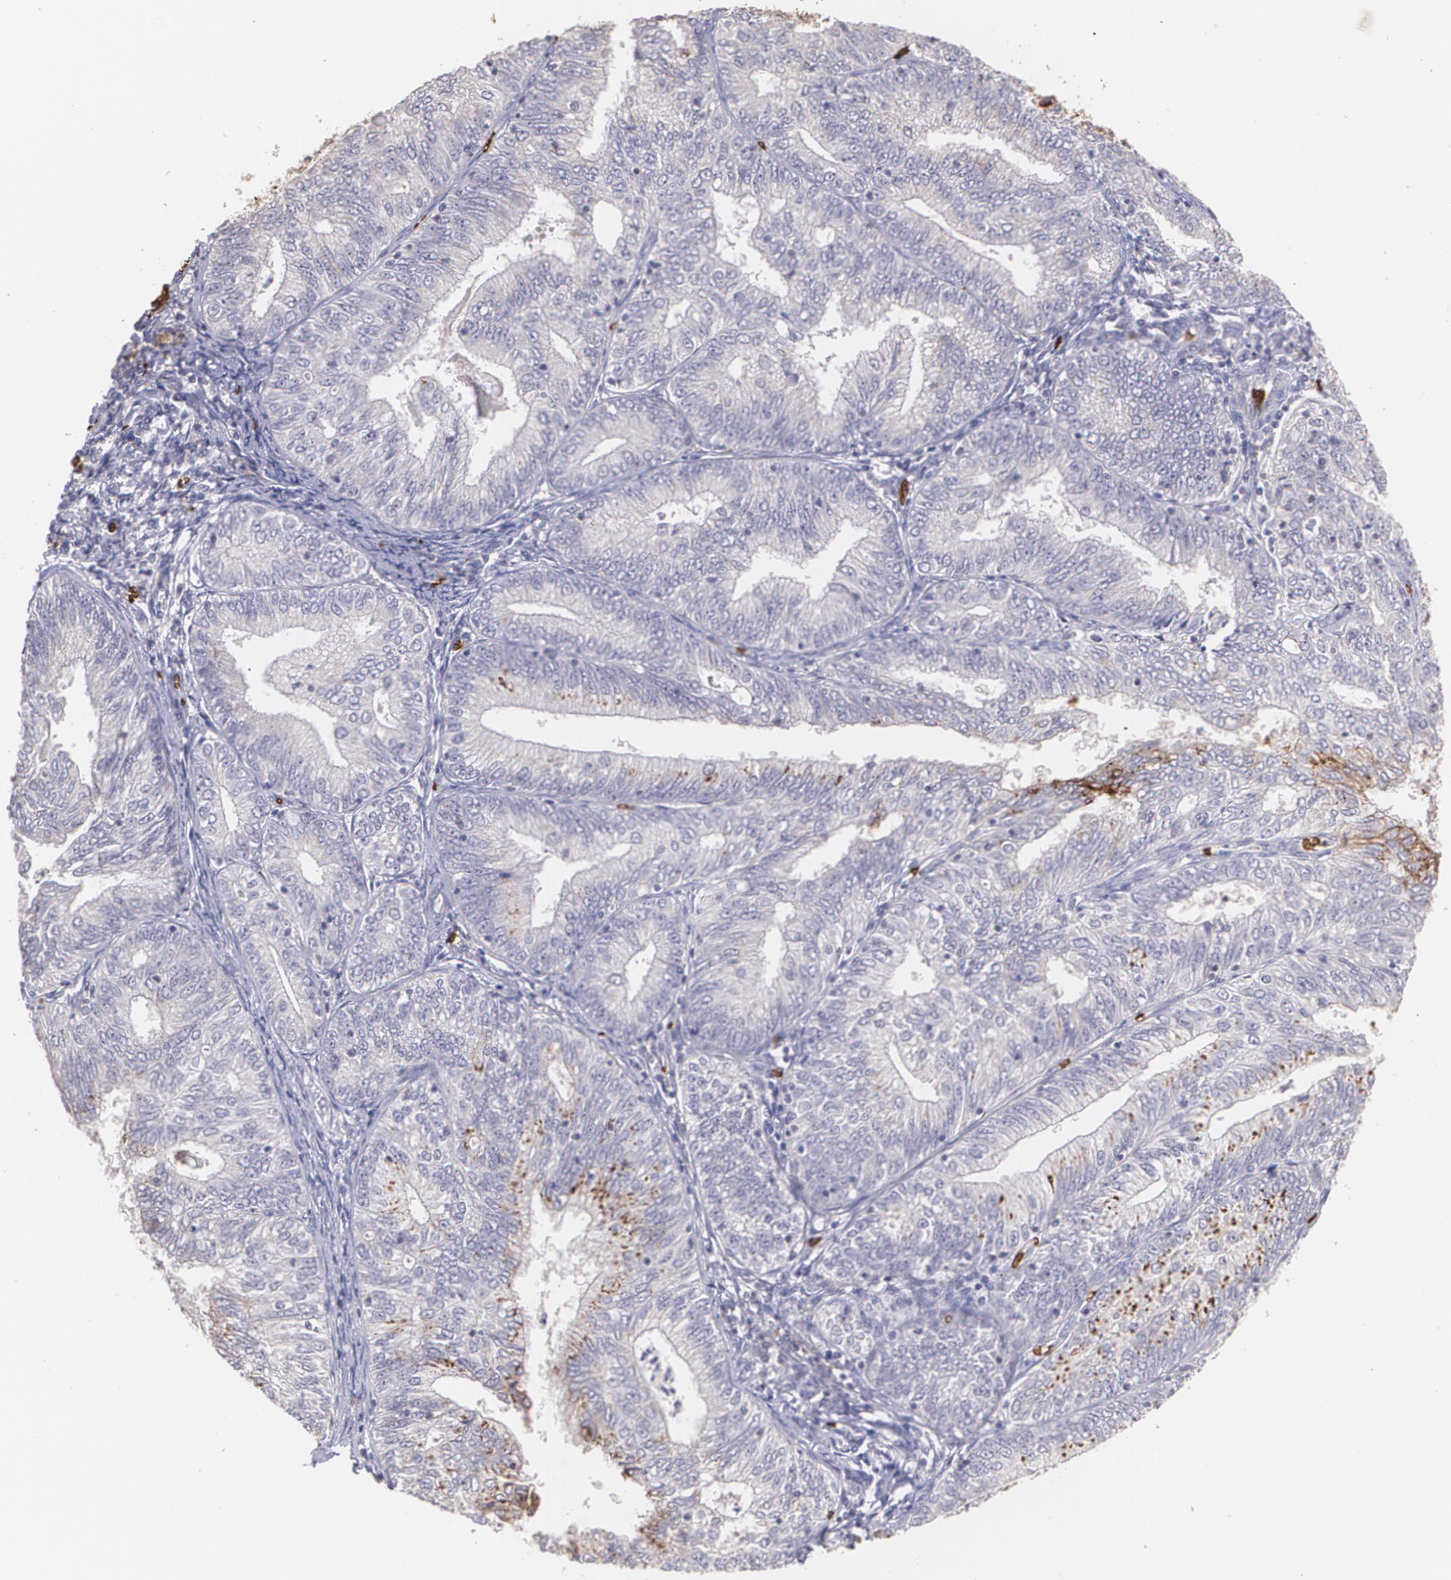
{"staining": {"intensity": "moderate", "quantity": "<25%", "location": "cytoplasmic/membranous"}, "tissue": "endometrial cancer", "cell_type": "Tumor cells", "image_type": "cancer", "snomed": [{"axis": "morphology", "description": "Adenocarcinoma, NOS"}, {"axis": "topography", "description": "Endometrium"}], "caption": "Tumor cells exhibit low levels of moderate cytoplasmic/membranous staining in approximately <25% of cells in human endometrial cancer (adenocarcinoma). The staining is performed using DAB brown chromogen to label protein expression. The nuclei are counter-stained blue using hematoxylin.", "gene": "SLC2A1", "patient": {"sex": "female", "age": 69}}